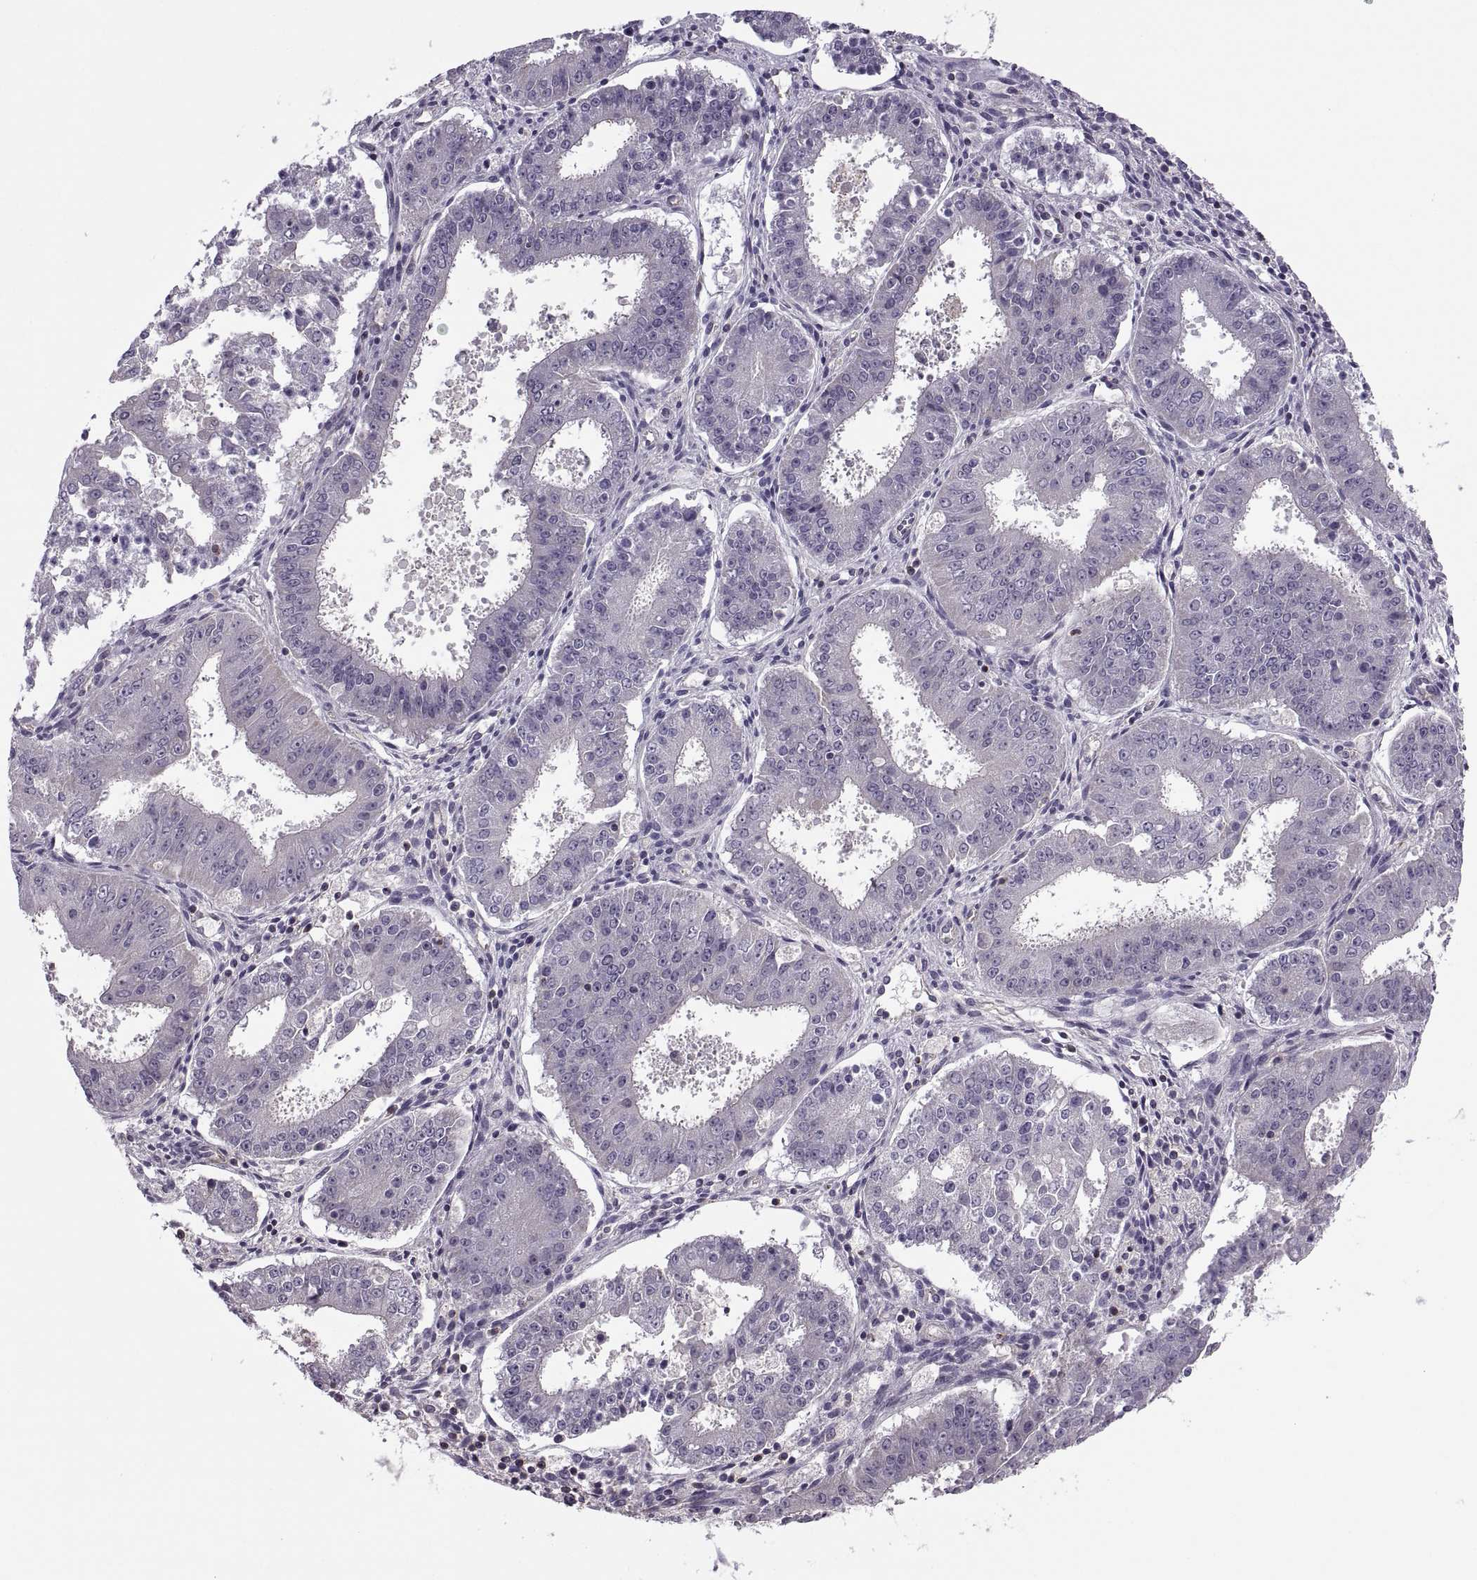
{"staining": {"intensity": "negative", "quantity": "none", "location": "none"}, "tissue": "ovarian cancer", "cell_type": "Tumor cells", "image_type": "cancer", "snomed": [{"axis": "morphology", "description": "Carcinoma, endometroid"}, {"axis": "topography", "description": "Ovary"}], "caption": "High magnification brightfield microscopy of ovarian endometroid carcinoma stained with DAB (brown) and counterstained with hematoxylin (blue): tumor cells show no significant staining.", "gene": "SLC2A3", "patient": {"sex": "female", "age": 42}}